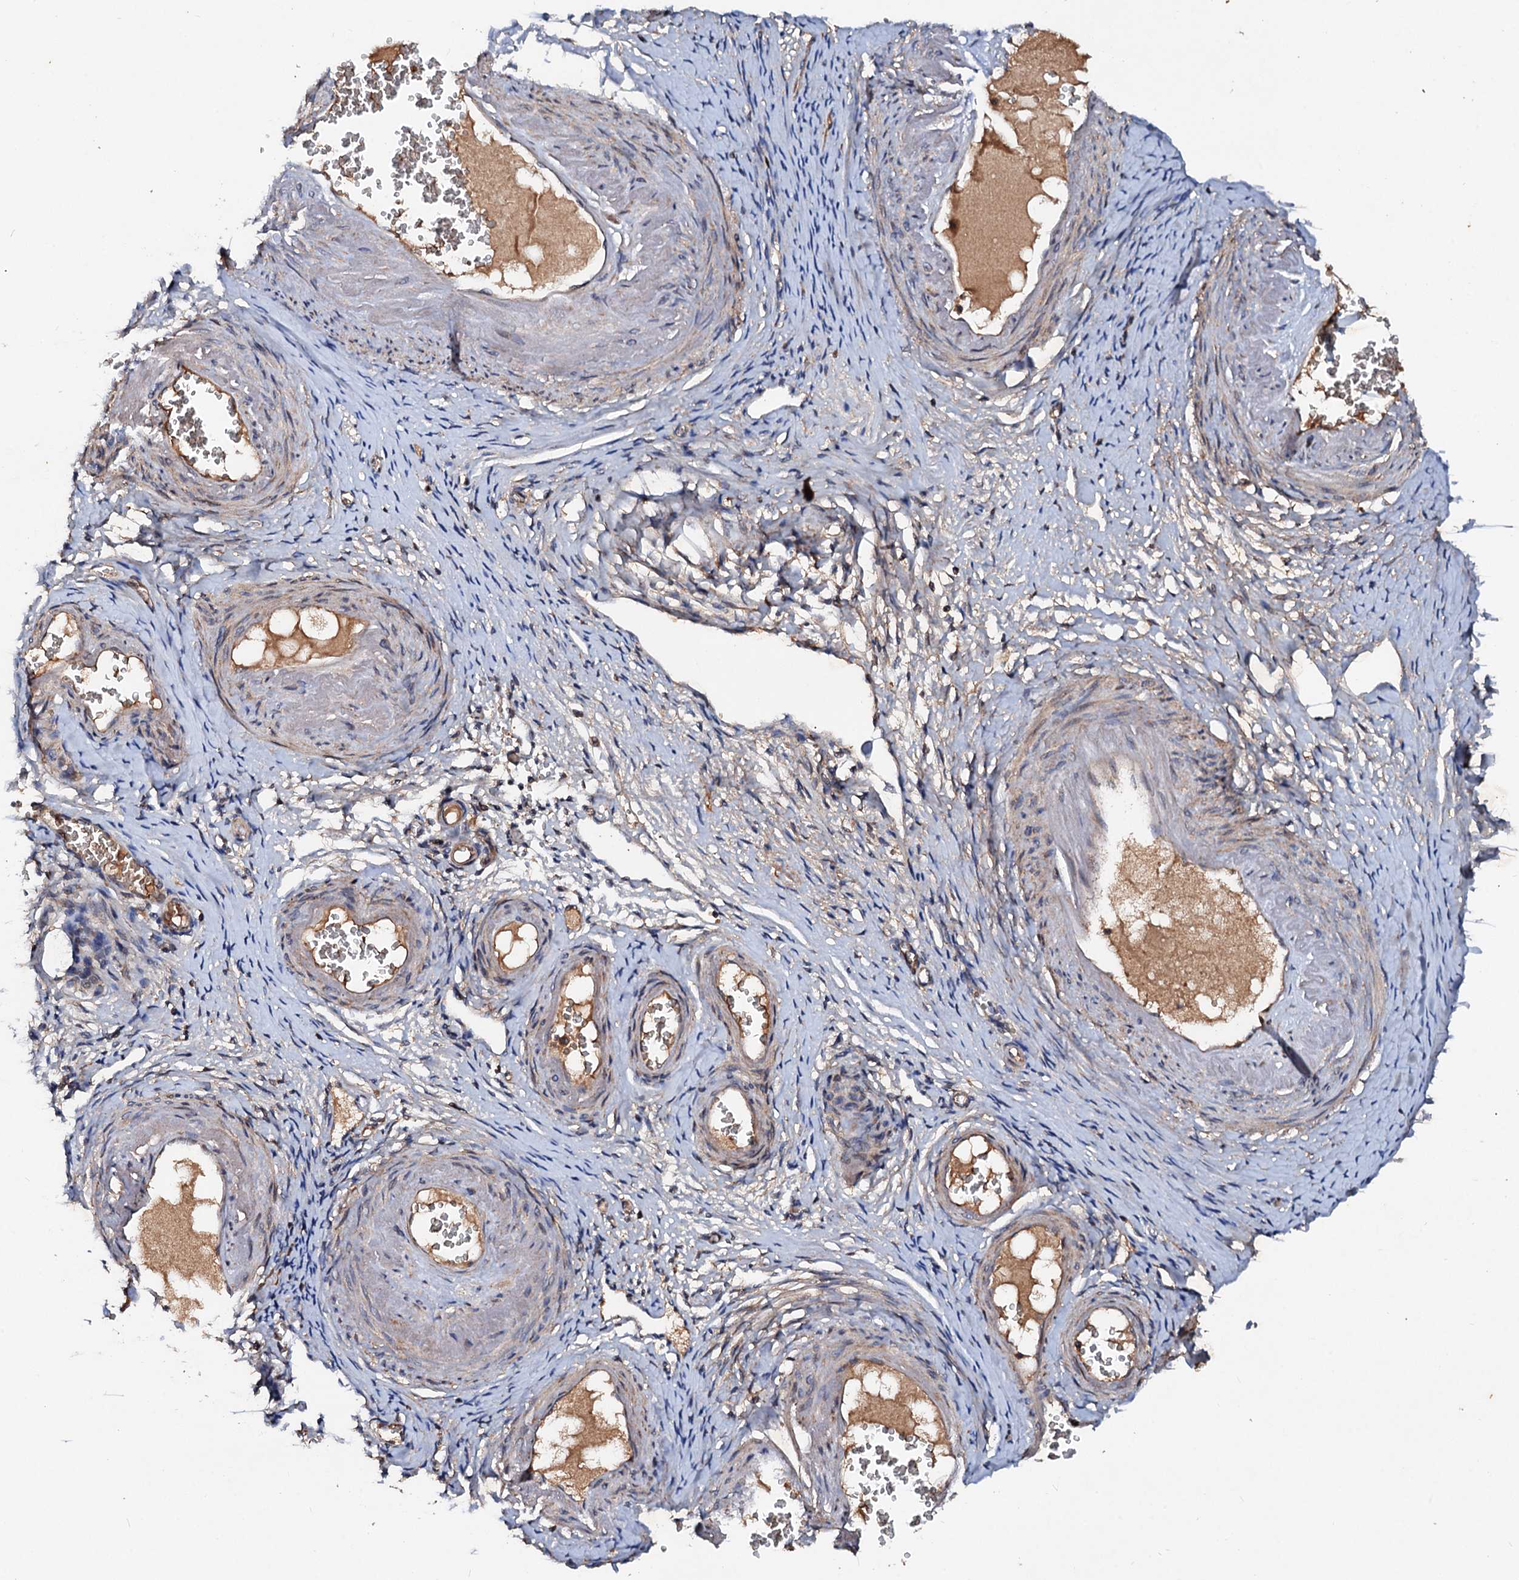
{"staining": {"intensity": "weak", "quantity": ">75%", "location": "cytoplasmic/membranous"}, "tissue": "adipose tissue", "cell_type": "Adipocytes", "image_type": "normal", "snomed": [{"axis": "morphology", "description": "Normal tissue, NOS"}, {"axis": "topography", "description": "Vascular tissue"}, {"axis": "topography", "description": "Fallopian tube"}, {"axis": "topography", "description": "Ovary"}], "caption": "Immunohistochemical staining of normal adipose tissue demonstrates low levels of weak cytoplasmic/membranous expression in about >75% of adipocytes. Nuclei are stained in blue.", "gene": "EXTL1", "patient": {"sex": "female", "age": 67}}